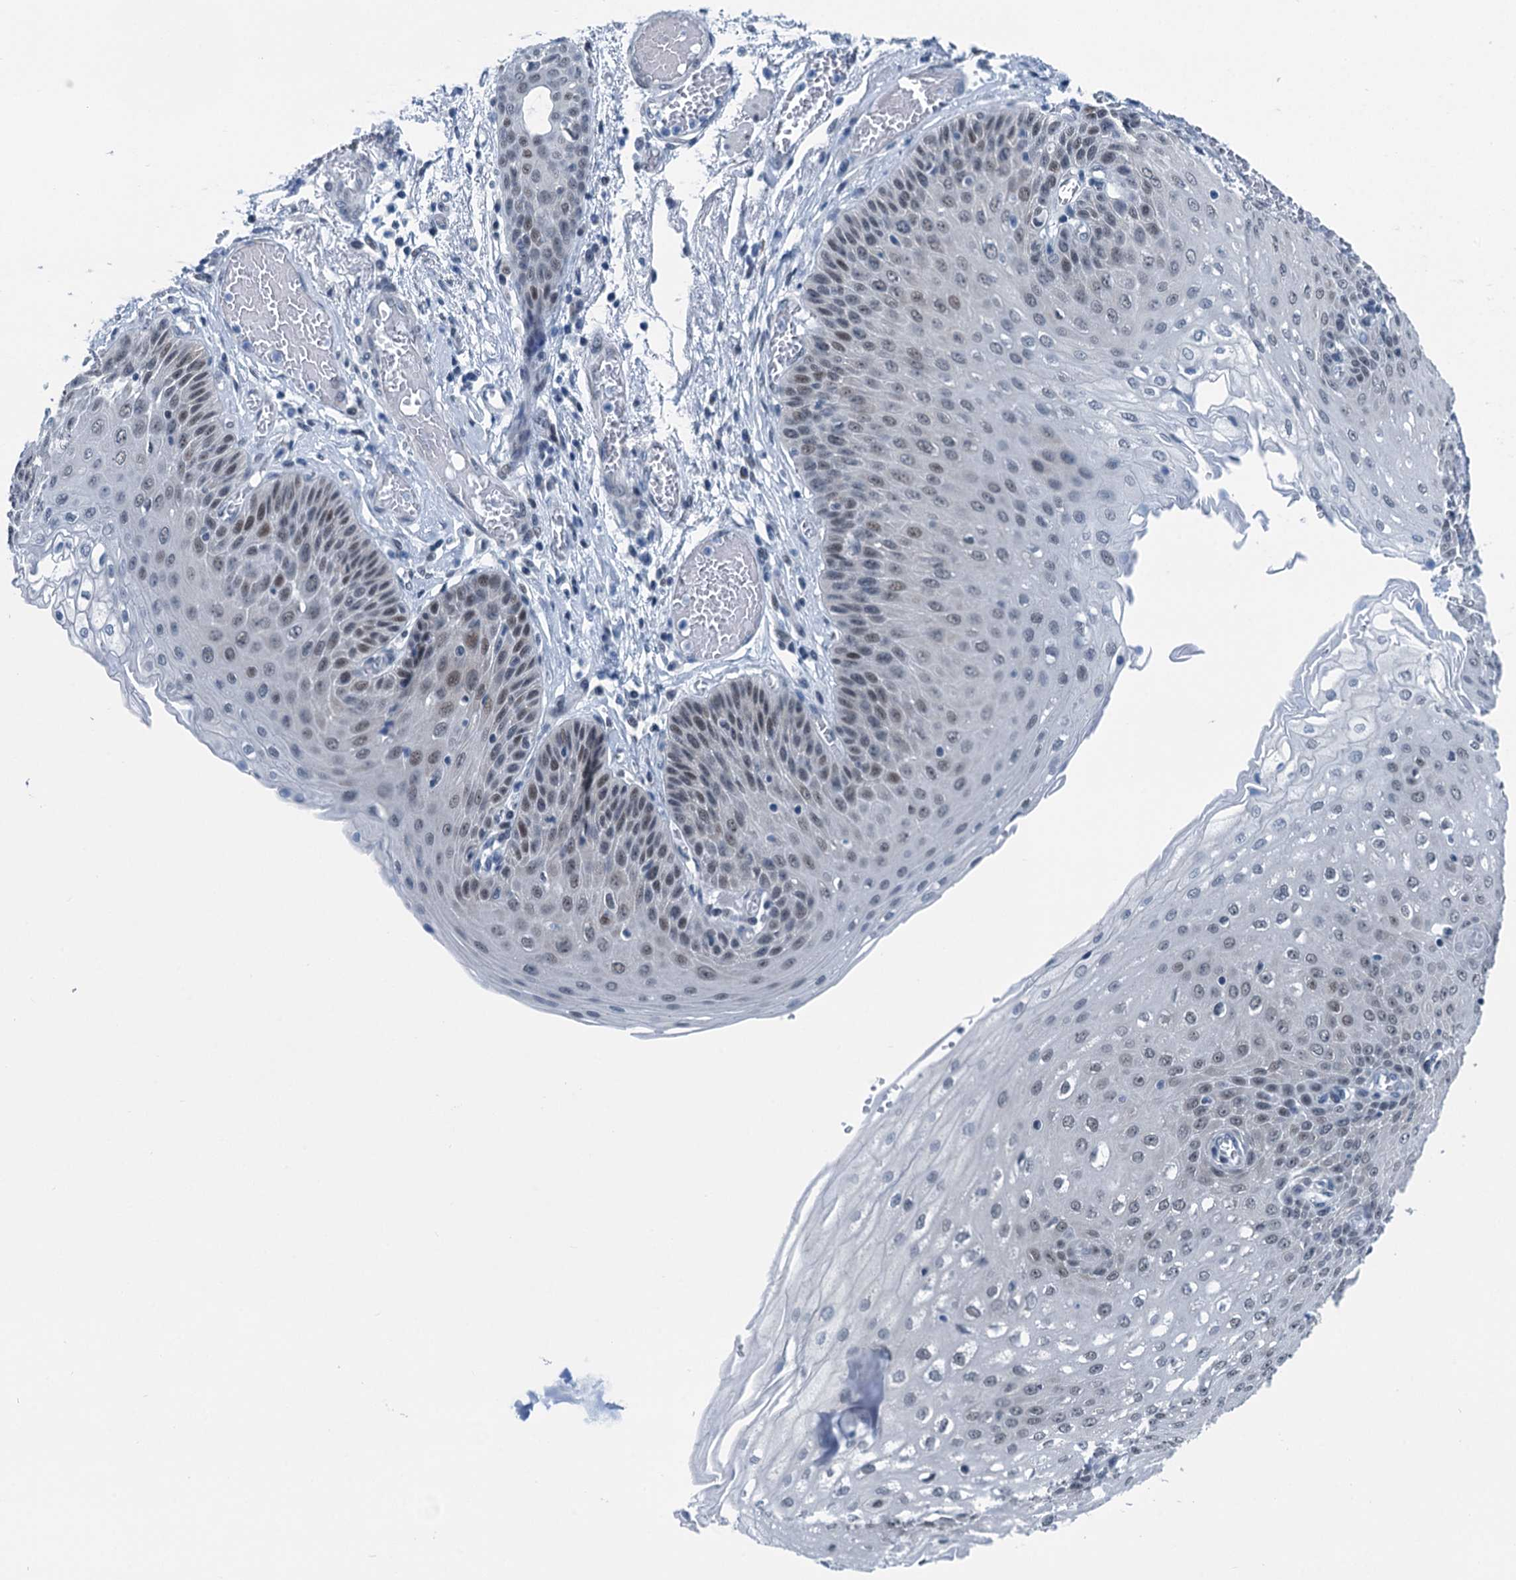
{"staining": {"intensity": "weak", "quantity": "<25%", "location": "nuclear"}, "tissue": "esophagus", "cell_type": "Squamous epithelial cells", "image_type": "normal", "snomed": [{"axis": "morphology", "description": "Normal tissue, NOS"}, {"axis": "topography", "description": "Esophagus"}], "caption": "Immunohistochemistry histopathology image of normal human esophagus stained for a protein (brown), which exhibits no expression in squamous epithelial cells.", "gene": "TRPT1", "patient": {"sex": "male", "age": 81}}